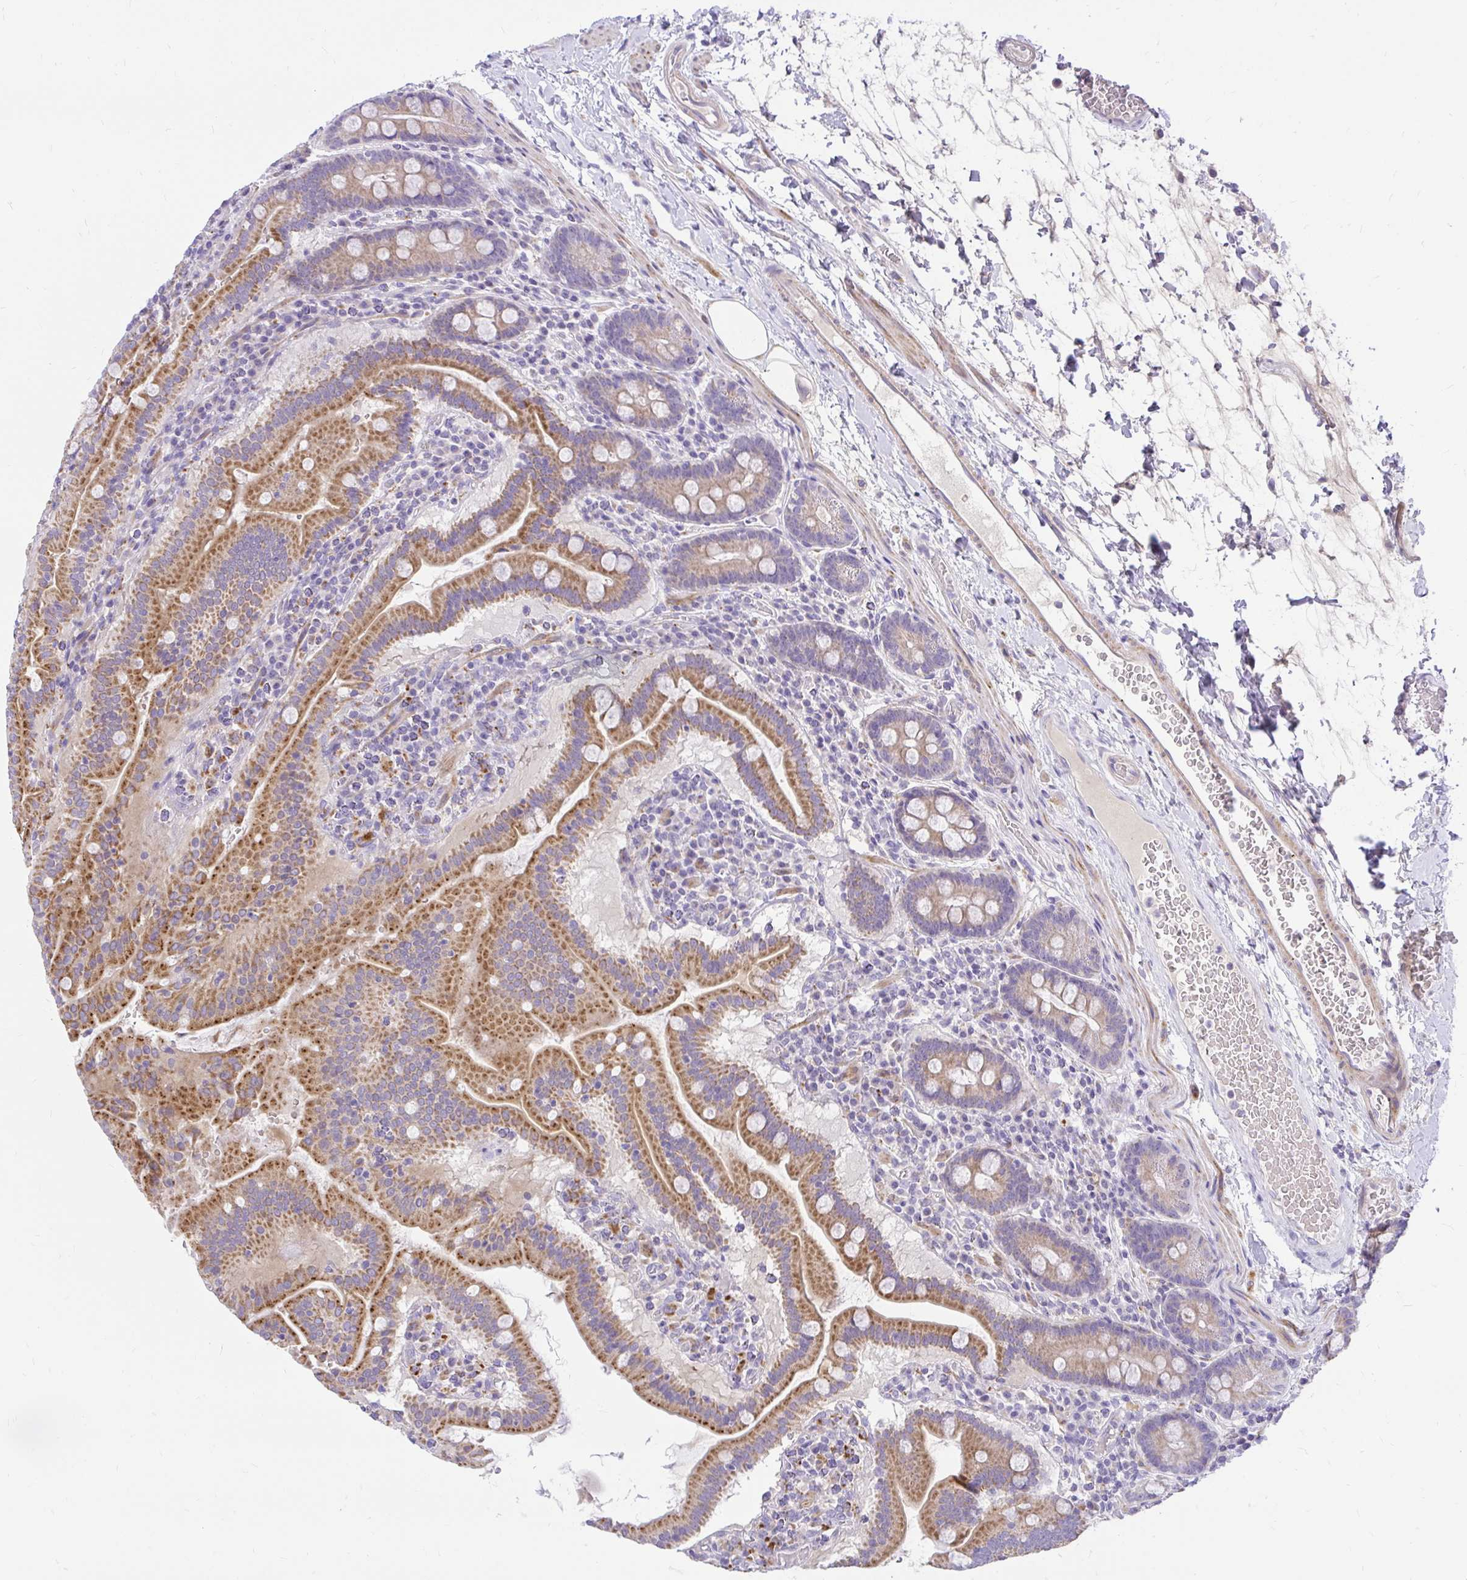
{"staining": {"intensity": "moderate", "quantity": ">75%", "location": "cytoplasmic/membranous"}, "tissue": "small intestine", "cell_type": "Glandular cells", "image_type": "normal", "snomed": [{"axis": "morphology", "description": "Normal tissue, NOS"}, {"axis": "topography", "description": "Small intestine"}], "caption": "Small intestine stained with DAB (3,3'-diaminobenzidine) immunohistochemistry demonstrates medium levels of moderate cytoplasmic/membranous staining in about >75% of glandular cells. (IHC, brightfield microscopy, high magnification).", "gene": "PKN3", "patient": {"sex": "male", "age": 26}}